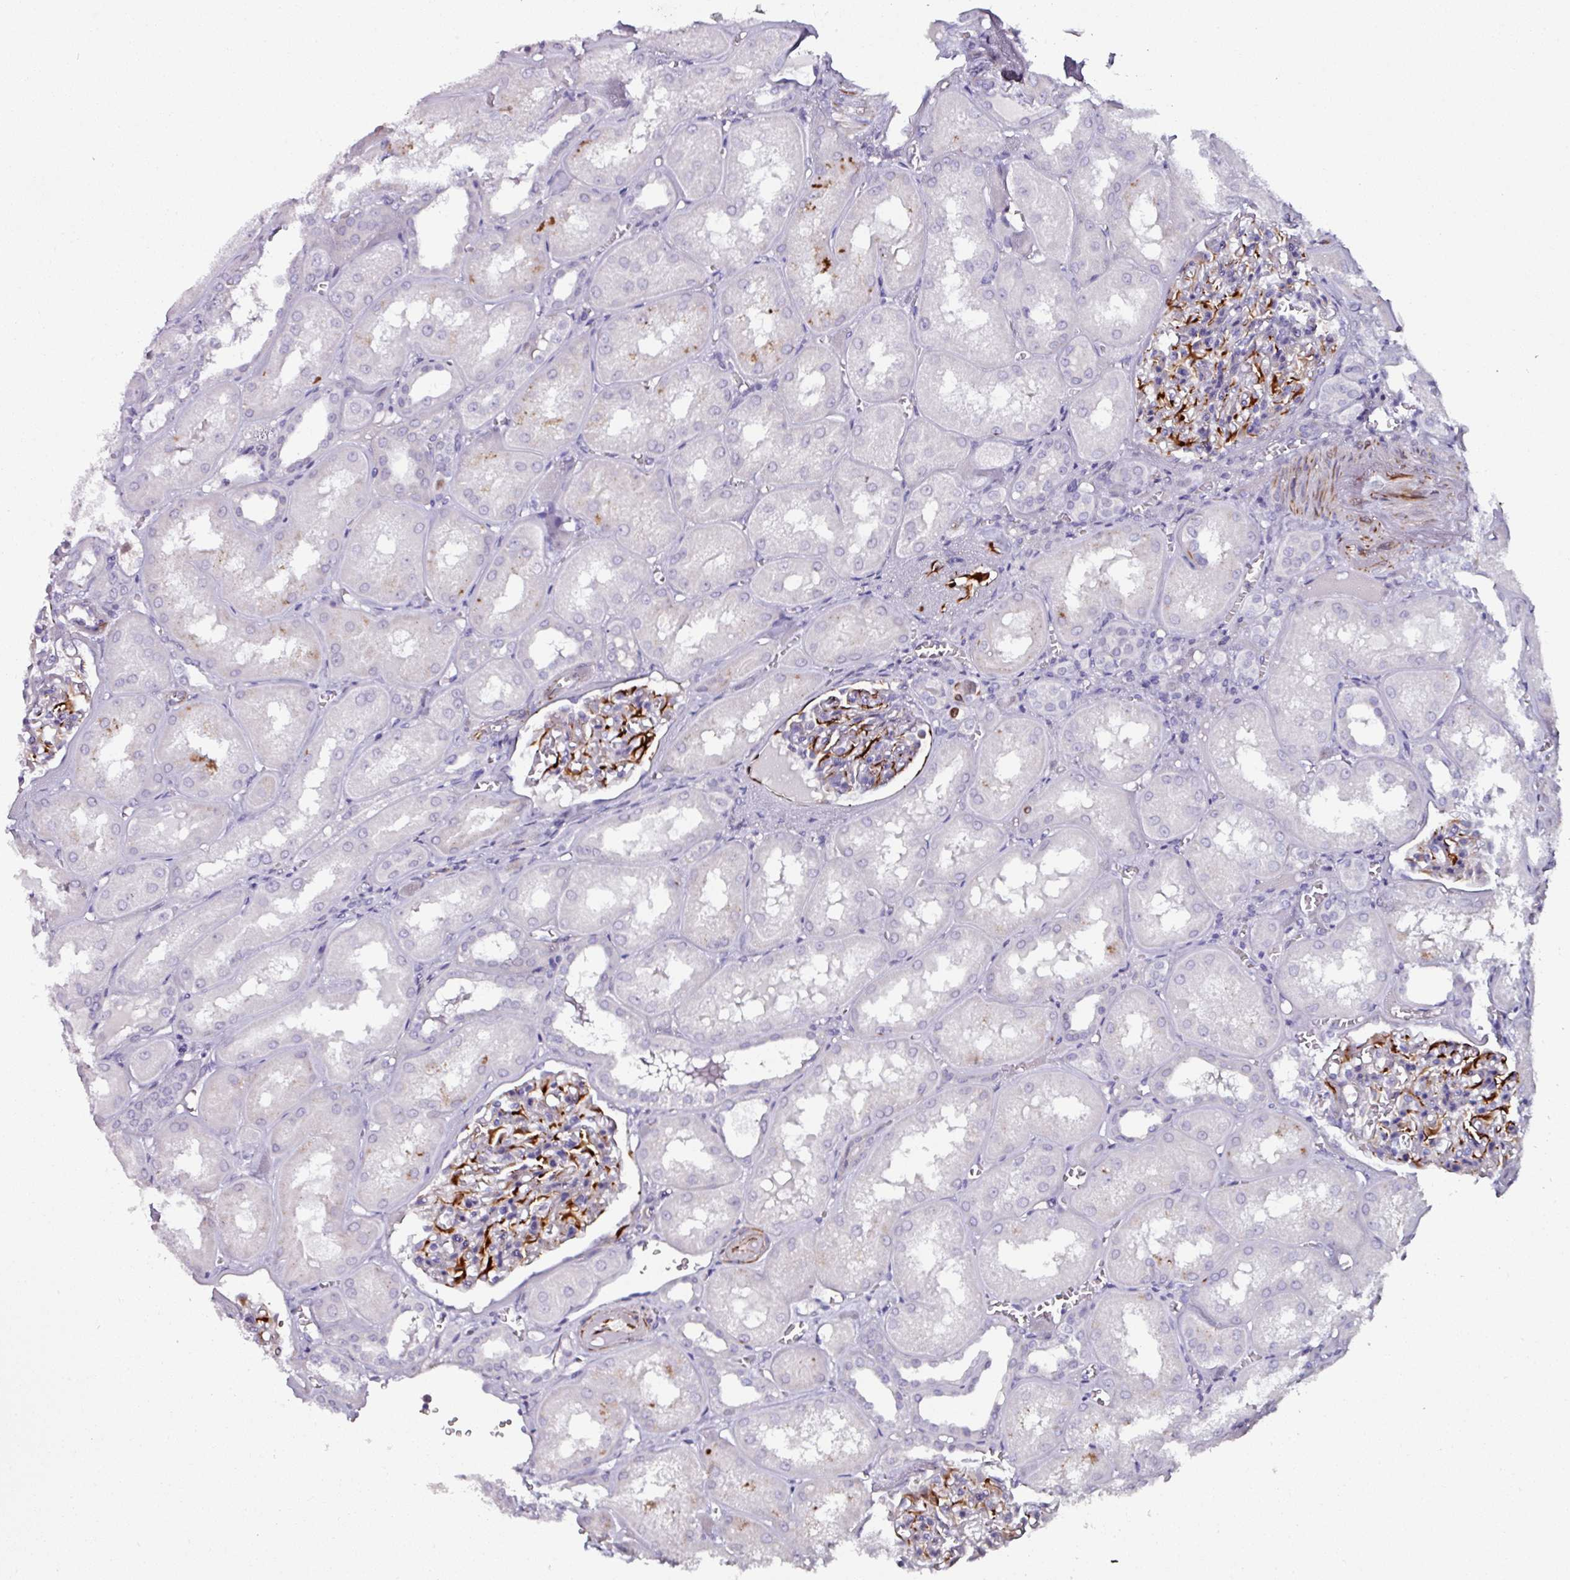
{"staining": {"intensity": "strong", "quantity": "25%-75%", "location": "cytoplasmic/membranous"}, "tissue": "kidney", "cell_type": "Cells in glomeruli", "image_type": "normal", "snomed": [{"axis": "morphology", "description": "Normal tissue, NOS"}, {"axis": "topography", "description": "Kidney"}], "caption": "DAB (3,3'-diaminobenzidine) immunohistochemical staining of unremarkable human kidney demonstrates strong cytoplasmic/membranous protein staining in approximately 25%-75% of cells in glomeruli.", "gene": "TMPRSS9", "patient": {"sex": "male", "age": 61}}